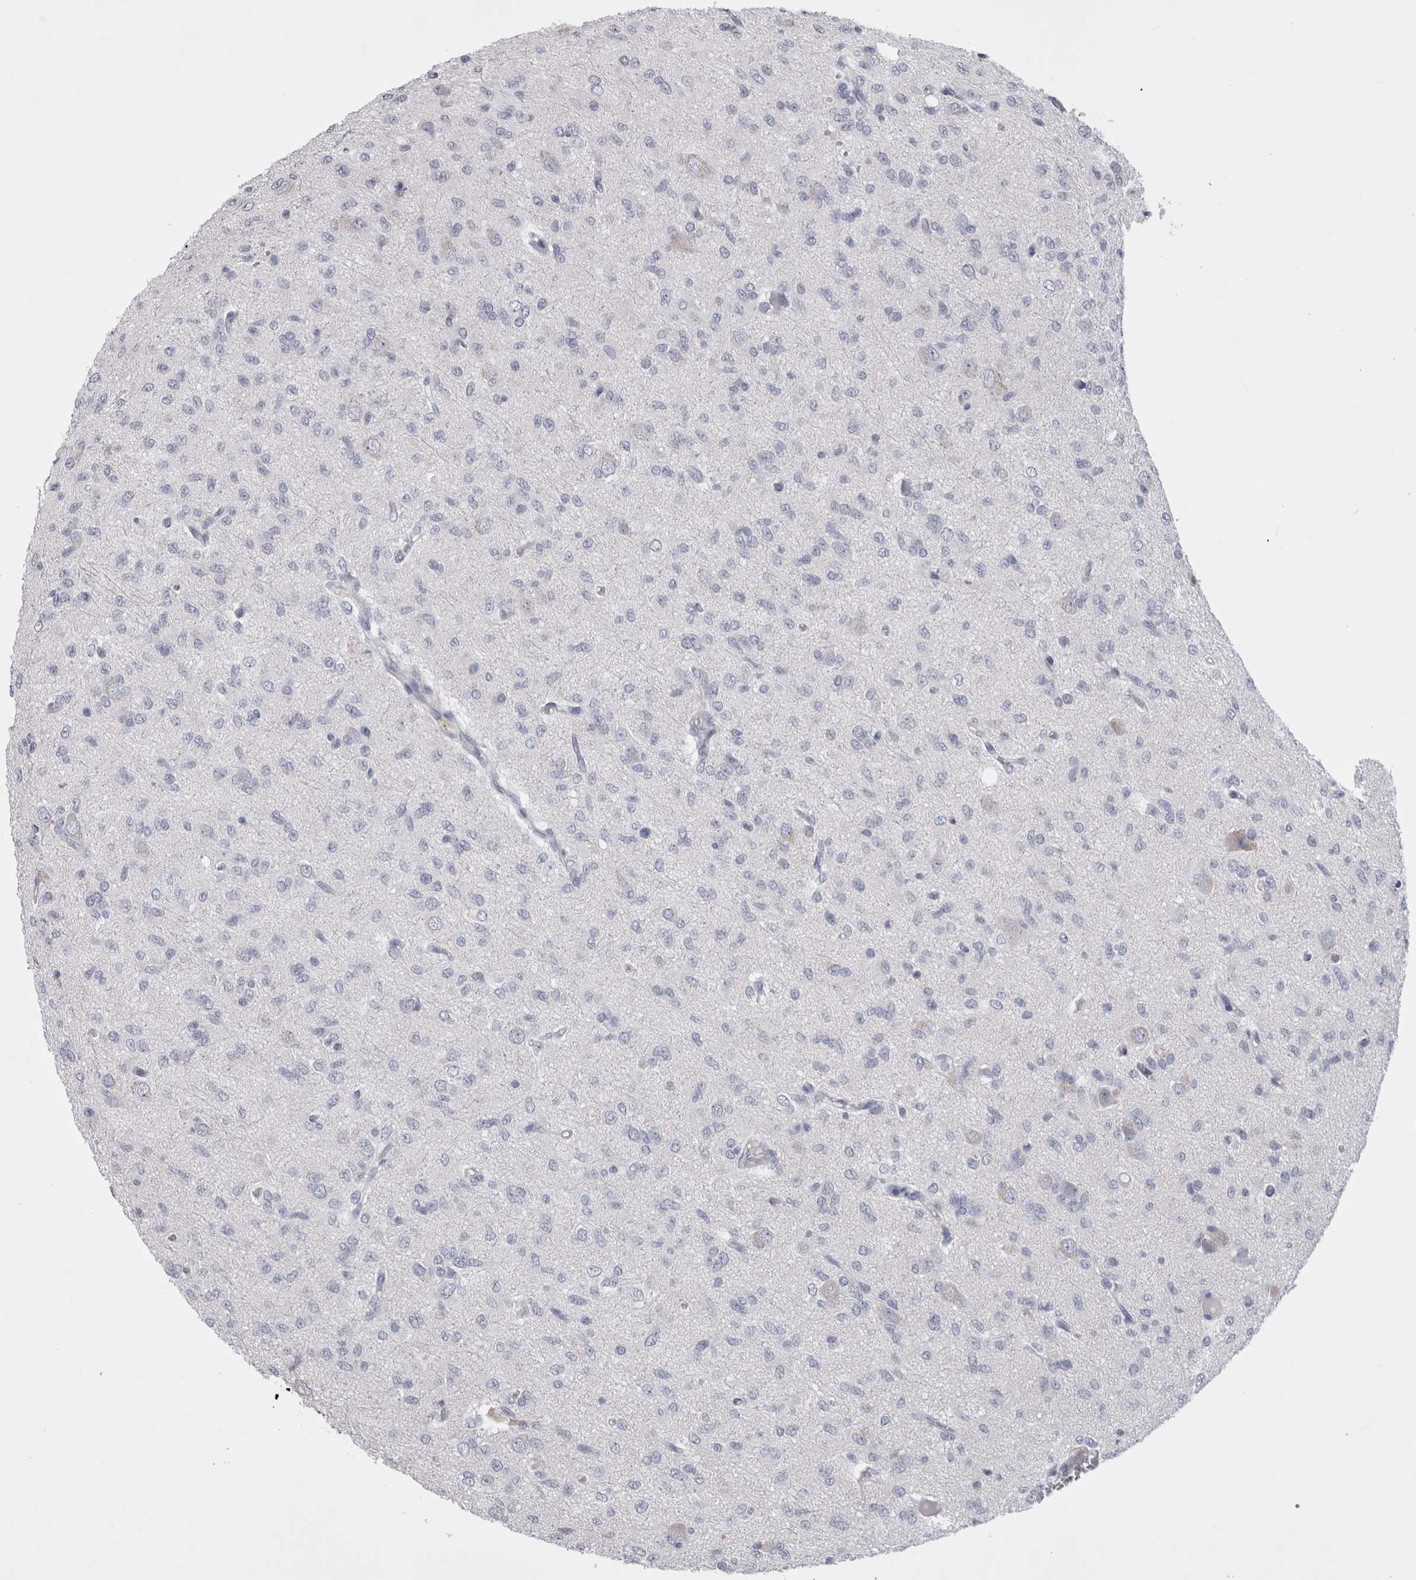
{"staining": {"intensity": "negative", "quantity": "none", "location": "none"}, "tissue": "glioma", "cell_type": "Tumor cells", "image_type": "cancer", "snomed": [{"axis": "morphology", "description": "Glioma, malignant, High grade"}, {"axis": "topography", "description": "Brain"}], "caption": "Tumor cells are negative for brown protein staining in glioma.", "gene": "PWP2", "patient": {"sex": "female", "age": 59}}